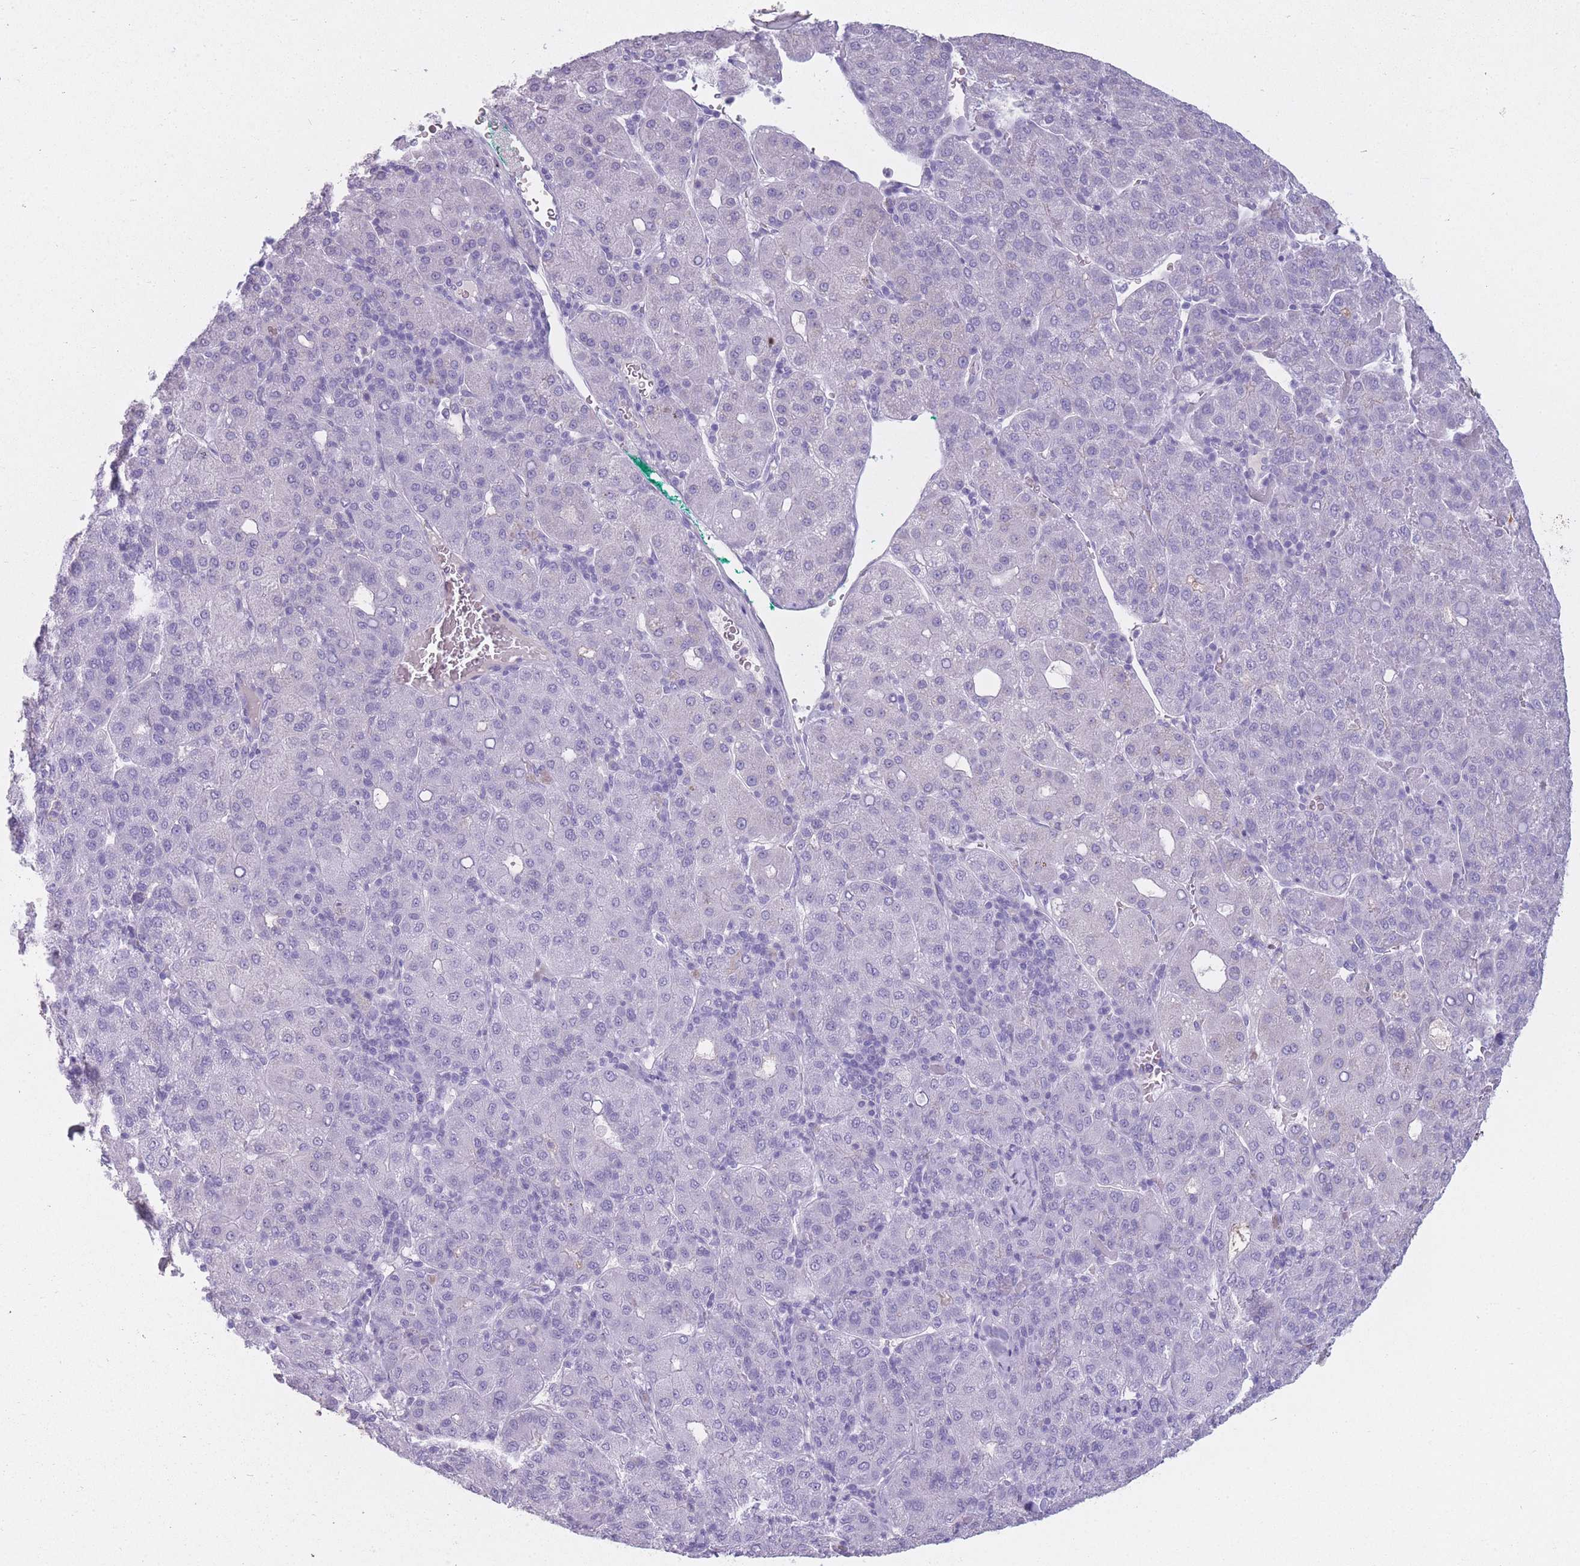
{"staining": {"intensity": "negative", "quantity": "none", "location": "none"}, "tissue": "liver cancer", "cell_type": "Tumor cells", "image_type": "cancer", "snomed": [{"axis": "morphology", "description": "Carcinoma, Hepatocellular, NOS"}, {"axis": "topography", "description": "Liver"}], "caption": "An IHC photomicrograph of liver cancer is shown. There is no staining in tumor cells of liver cancer. (DAB (3,3'-diaminobenzidine) immunohistochemistry (IHC) visualized using brightfield microscopy, high magnification).", "gene": "DCANP1", "patient": {"sex": "male", "age": 65}}